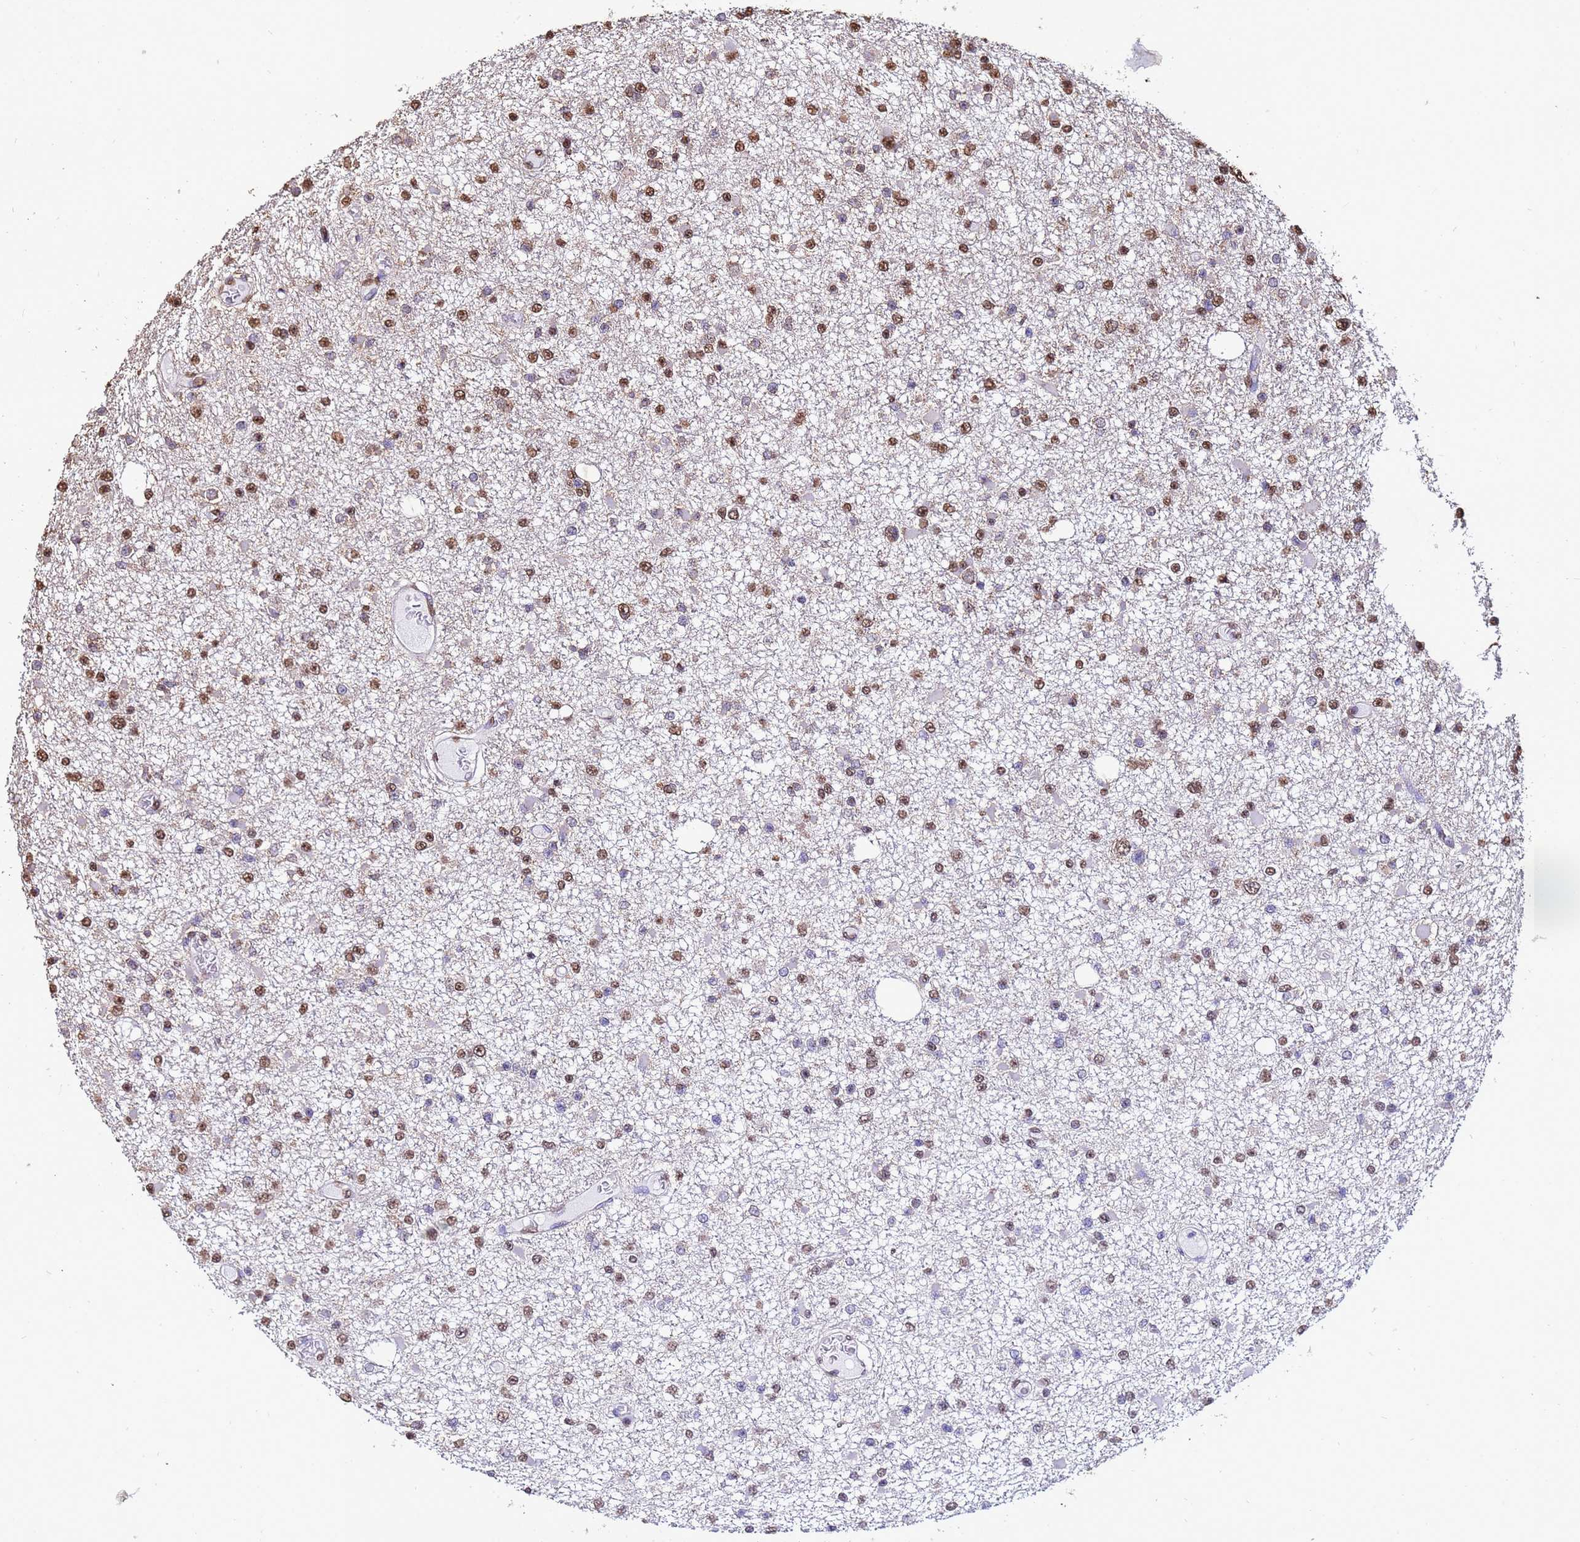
{"staining": {"intensity": "moderate", "quantity": ">75%", "location": "nuclear"}, "tissue": "glioma", "cell_type": "Tumor cells", "image_type": "cancer", "snomed": [{"axis": "morphology", "description": "Glioma, malignant, Low grade"}, {"axis": "topography", "description": "Brain"}], "caption": "Immunohistochemistry (IHC) (DAB (3,3'-diaminobenzidine)) staining of malignant glioma (low-grade) shows moderate nuclear protein positivity in approximately >75% of tumor cells. The staining was performed using DAB, with brown indicating positive protein expression. Nuclei are stained blue with hematoxylin.", "gene": "TRIP6", "patient": {"sex": "female", "age": 22}}